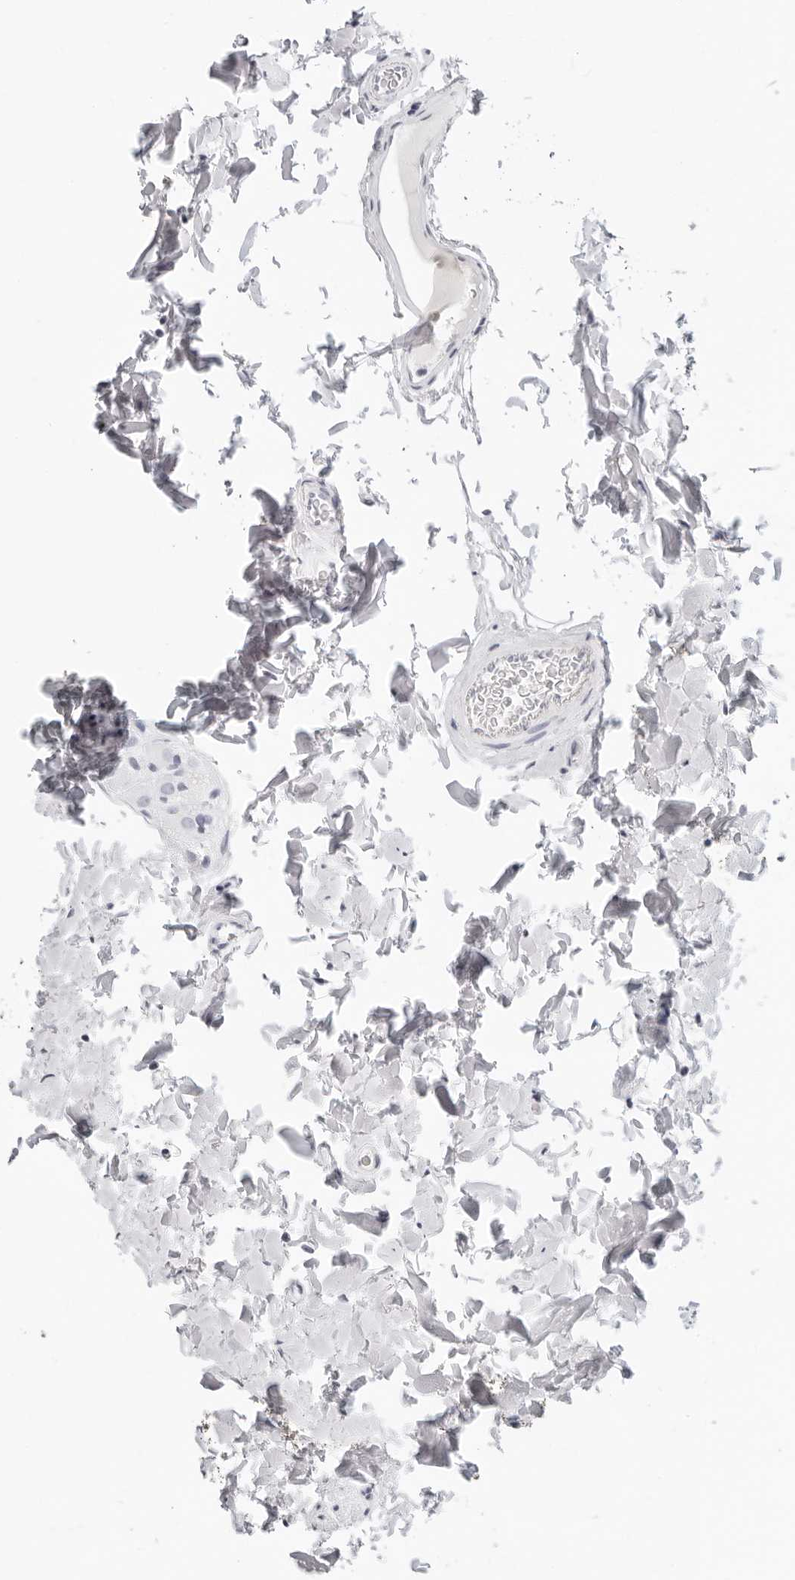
{"staining": {"intensity": "negative", "quantity": "none", "location": "none"}, "tissue": "colon", "cell_type": "Endothelial cells", "image_type": "normal", "snomed": [{"axis": "morphology", "description": "Normal tissue, NOS"}, {"axis": "topography", "description": "Colon"}], "caption": "High power microscopy micrograph of an immunohistochemistry histopathology image of benign colon, revealing no significant positivity in endothelial cells. (DAB IHC visualized using brightfield microscopy, high magnification).", "gene": "AGMAT", "patient": {"sex": "female", "age": 80}}